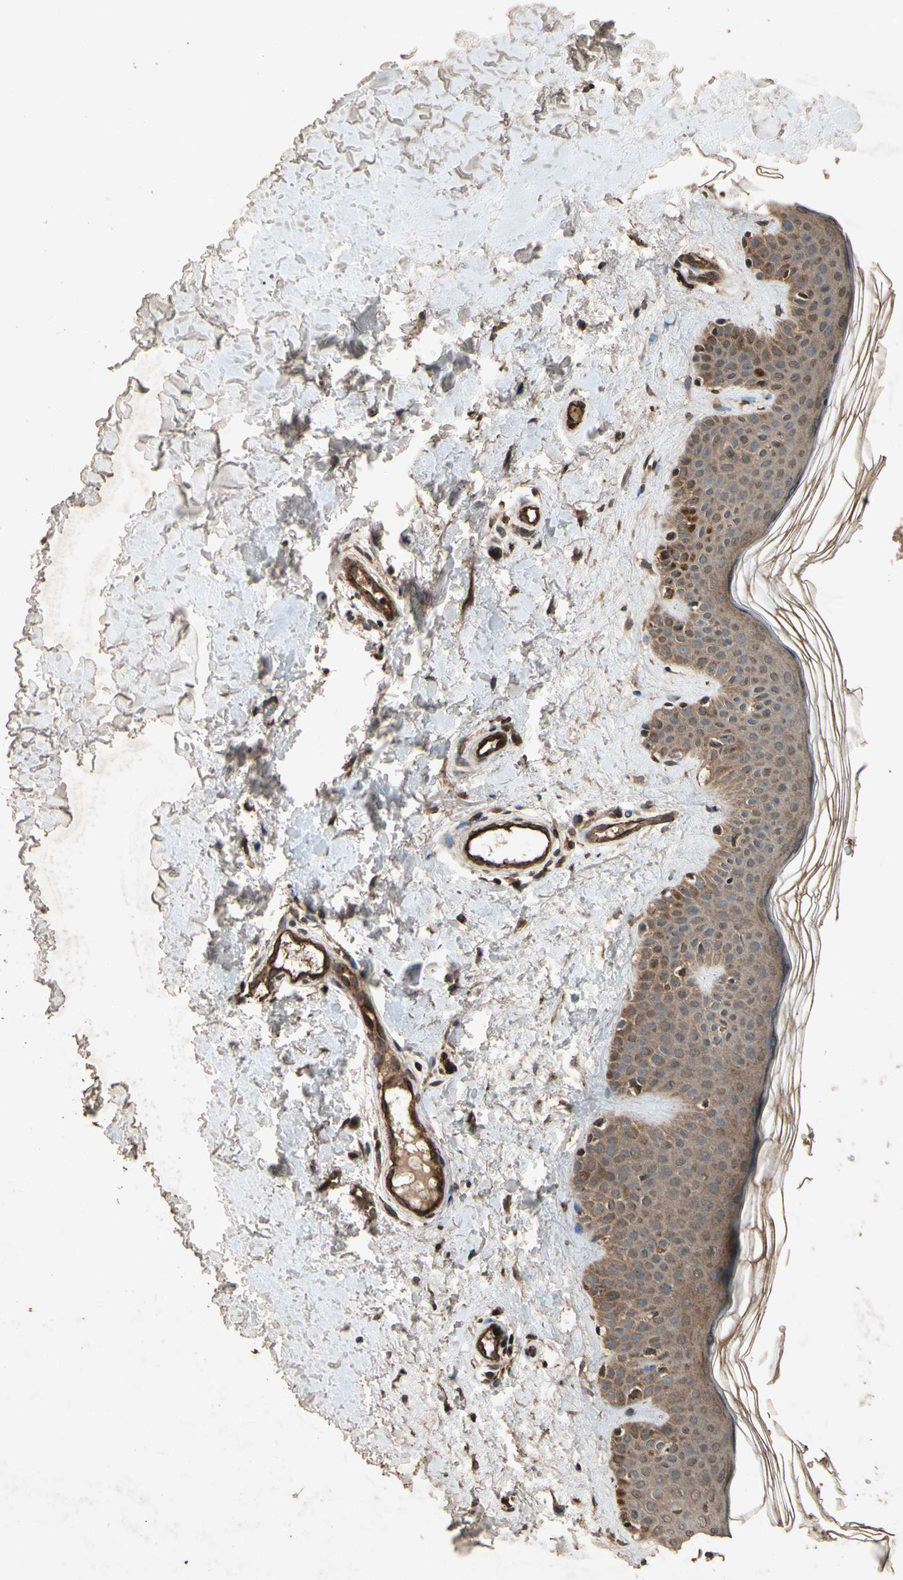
{"staining": {"intensity": "strong", "quantity": ">75%", "location": "cytoplasmic/membranous"}, "tissue": "skin", "cell_type": "Fibroblasts", "image_type": "normal", "snomed": [{"axis": "morphology", "description": "Normal tissue, NOS"}, {"axis": "topography", "description": "Skin"}], "caption": "Skin was stained to show a protein in brown. There is high levels of strong cytoplasmic/membranous positivity in approximately >75% of fibroblasts. The protein of interest is stained brown, and the nuclei are stained in blue (DAB (3,3'-diaminobenzidine) IHC with brightfield microscopy, high magnification).", "gene": "TXN2", "patient": {"sex": "male", "age": 67}}